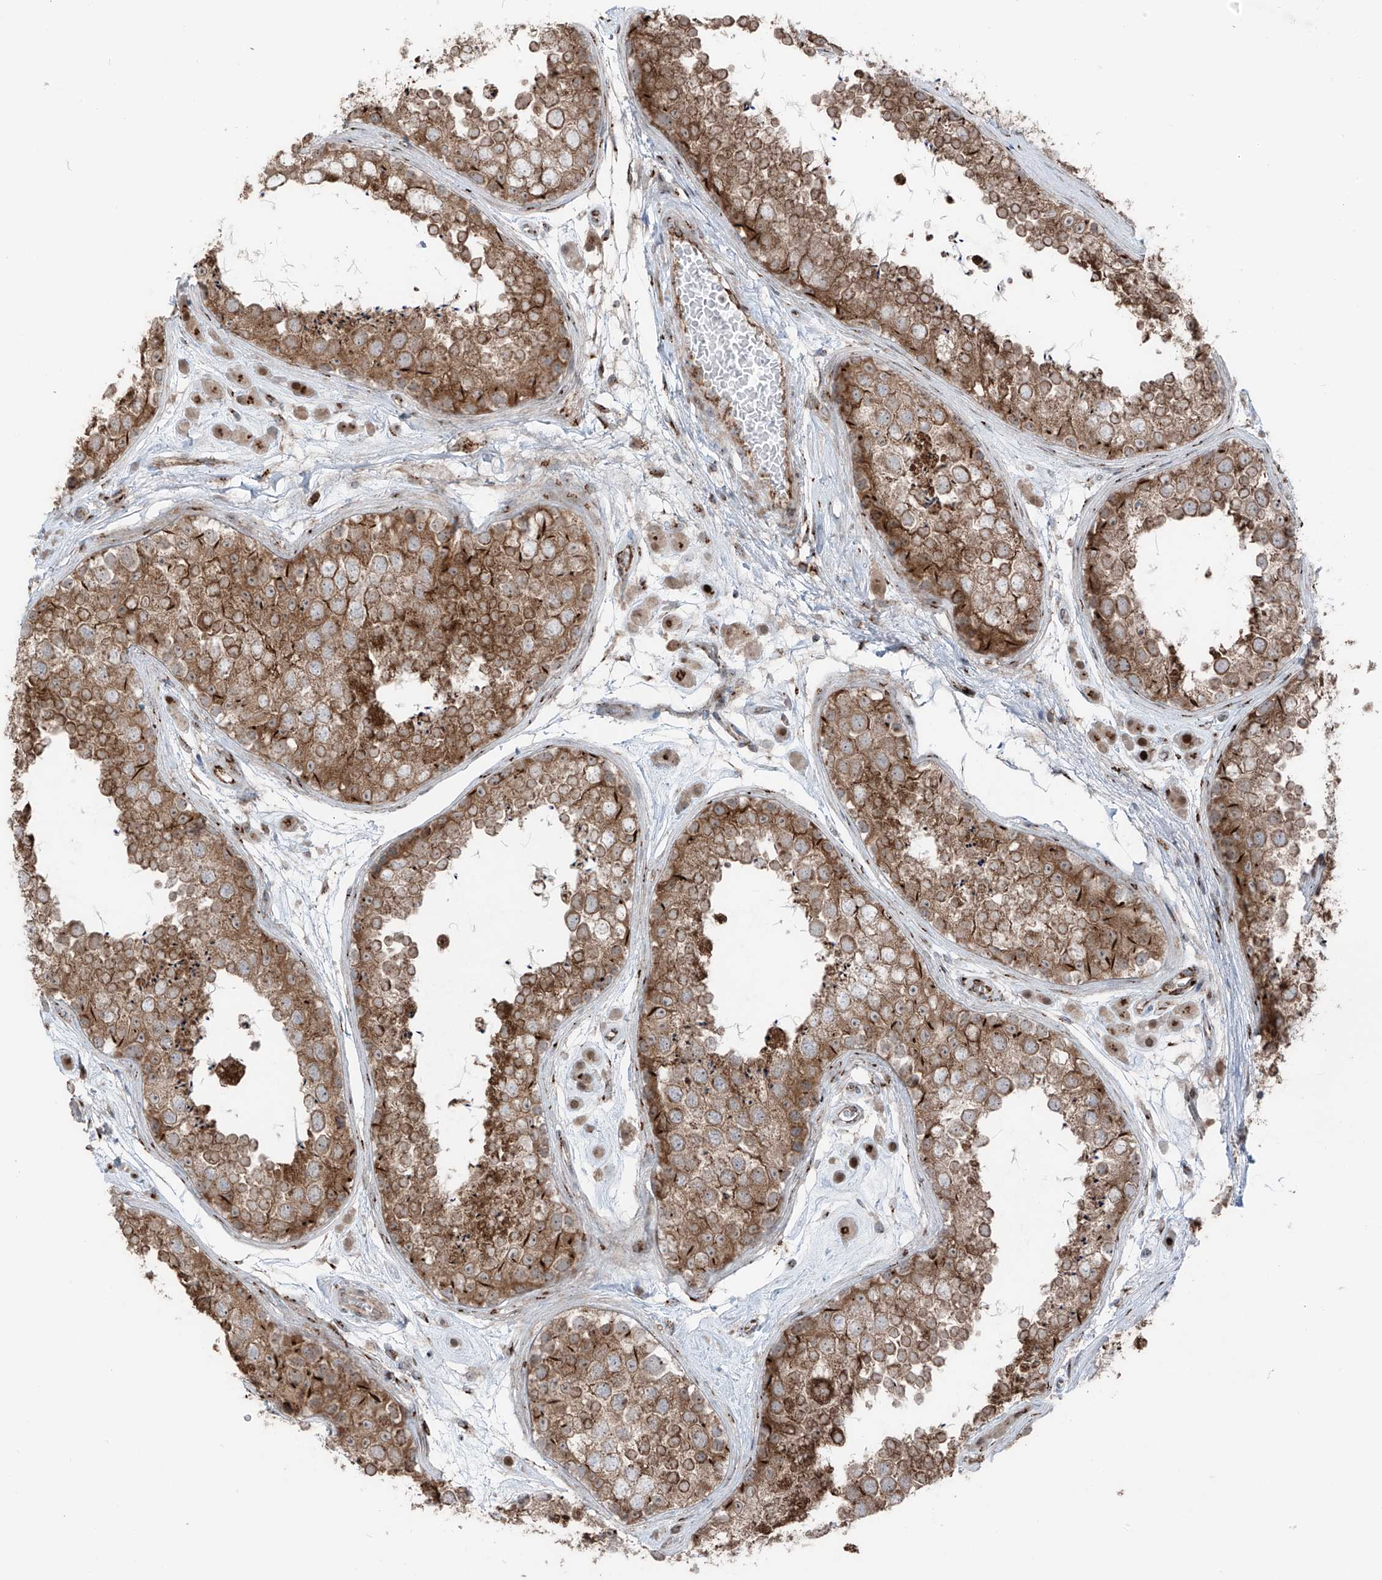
{"staining": {"intensity": "moderate", "quantity": ">75%", "location": "cytoplasmic/membranous"}, "tissue": "testis", "cell_type": "Cells in seminiferous ducts", "image_type": "normal", "snomed": [{"axis": "morphology", "description": "Normal tissue, NOS"}, {"axis": "topography", "description": "Testis"}], "caption": "Cells in seminiferous ducts display moderate cytoplasmic/membranous expression in approximately >75% of cells in benign testis.", "gene": "ERLEC1", "patient": {"sex": "male", "age": 25}}